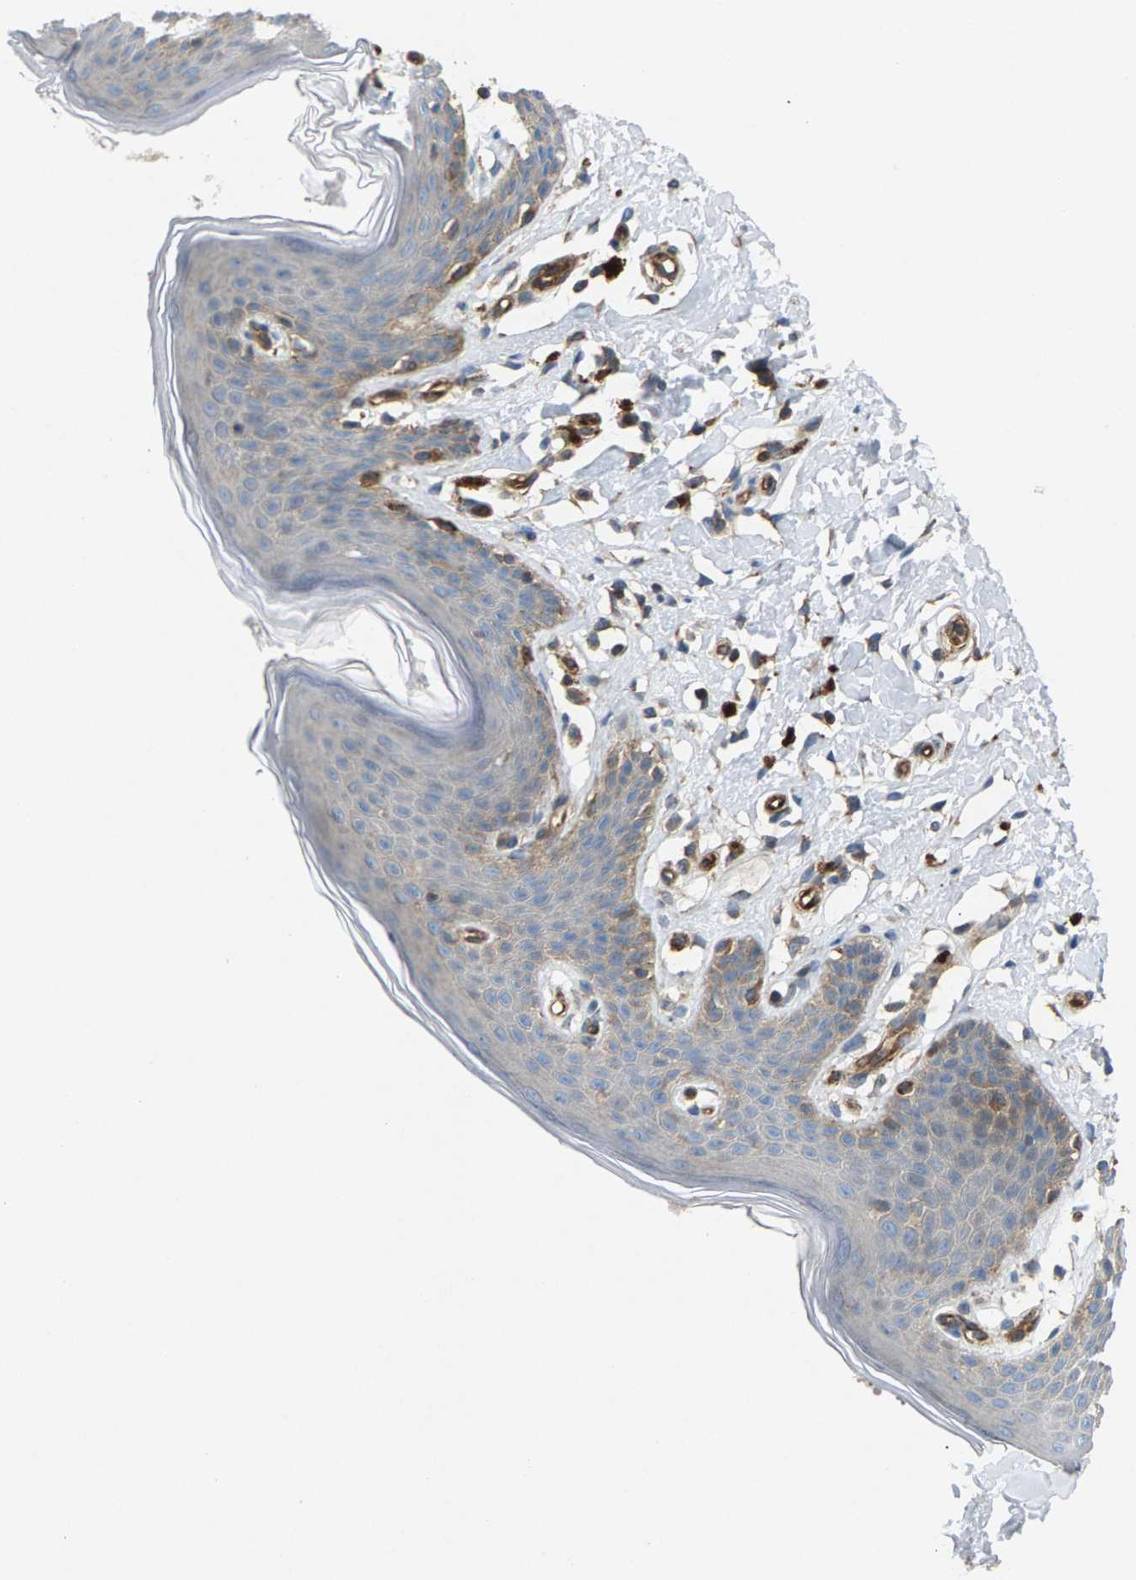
{"staining": {"intensity": "weak", "quantity": "<25%", "location": "cytoplasmic/membranous"}, "tissue": "skin", "cell_type": "Epidermal cells", "image_type": "normal", "snomed": [{"axis": "morphology", "description": "Normal tissue, NOS"}, {"axis": "topography", "description": "Vulva"}], "caption": "Epidermal cells show no significant staining in benign skin. (Immunohistochemistry, brightfield microscopy, high magnification).", "gene": "PDCL", "patient": {"sex": "female", "age": 66}}